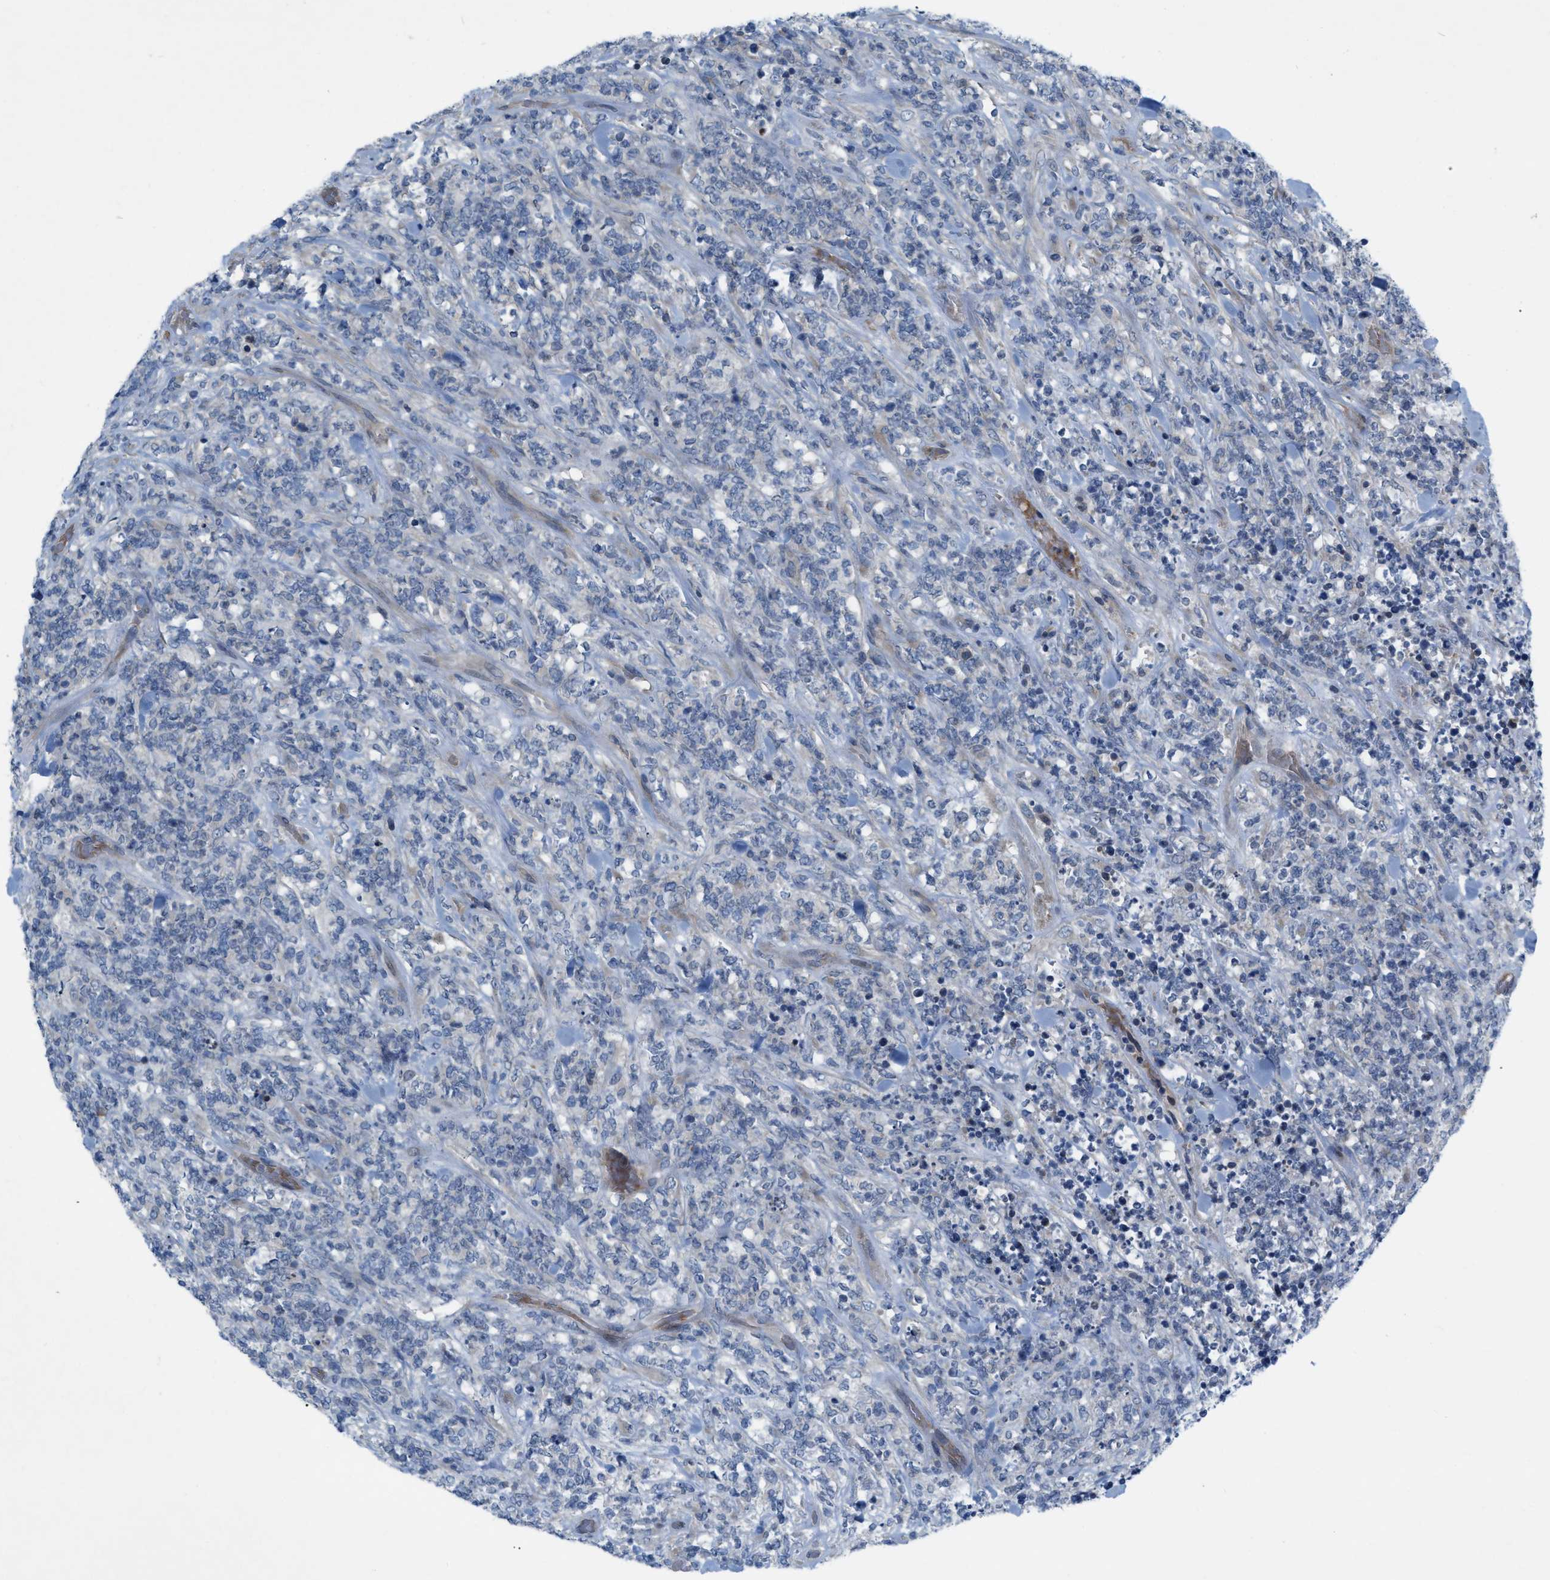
{"staining": {"intensity": "negative", "quantity": "none", "location": "none"}, "tissue": "lymphoma", "cell_type": "Tumor cells", "image_type": "cancer", "snomed": [{"axis": "morphology", "description": "Malignant lymphoma, non-Hodgkin's type, High grade"}, {"axis": "topography", "description": "Soft tissue"}], "caption": "Immunohistochemical staining of human high-grade malignant lymphoma, non-Hodgkin's type demonstrates no significant positivity in tumor cells.", "gene": "NDEL1", "patient": {"sex": "male", "age": 18}}